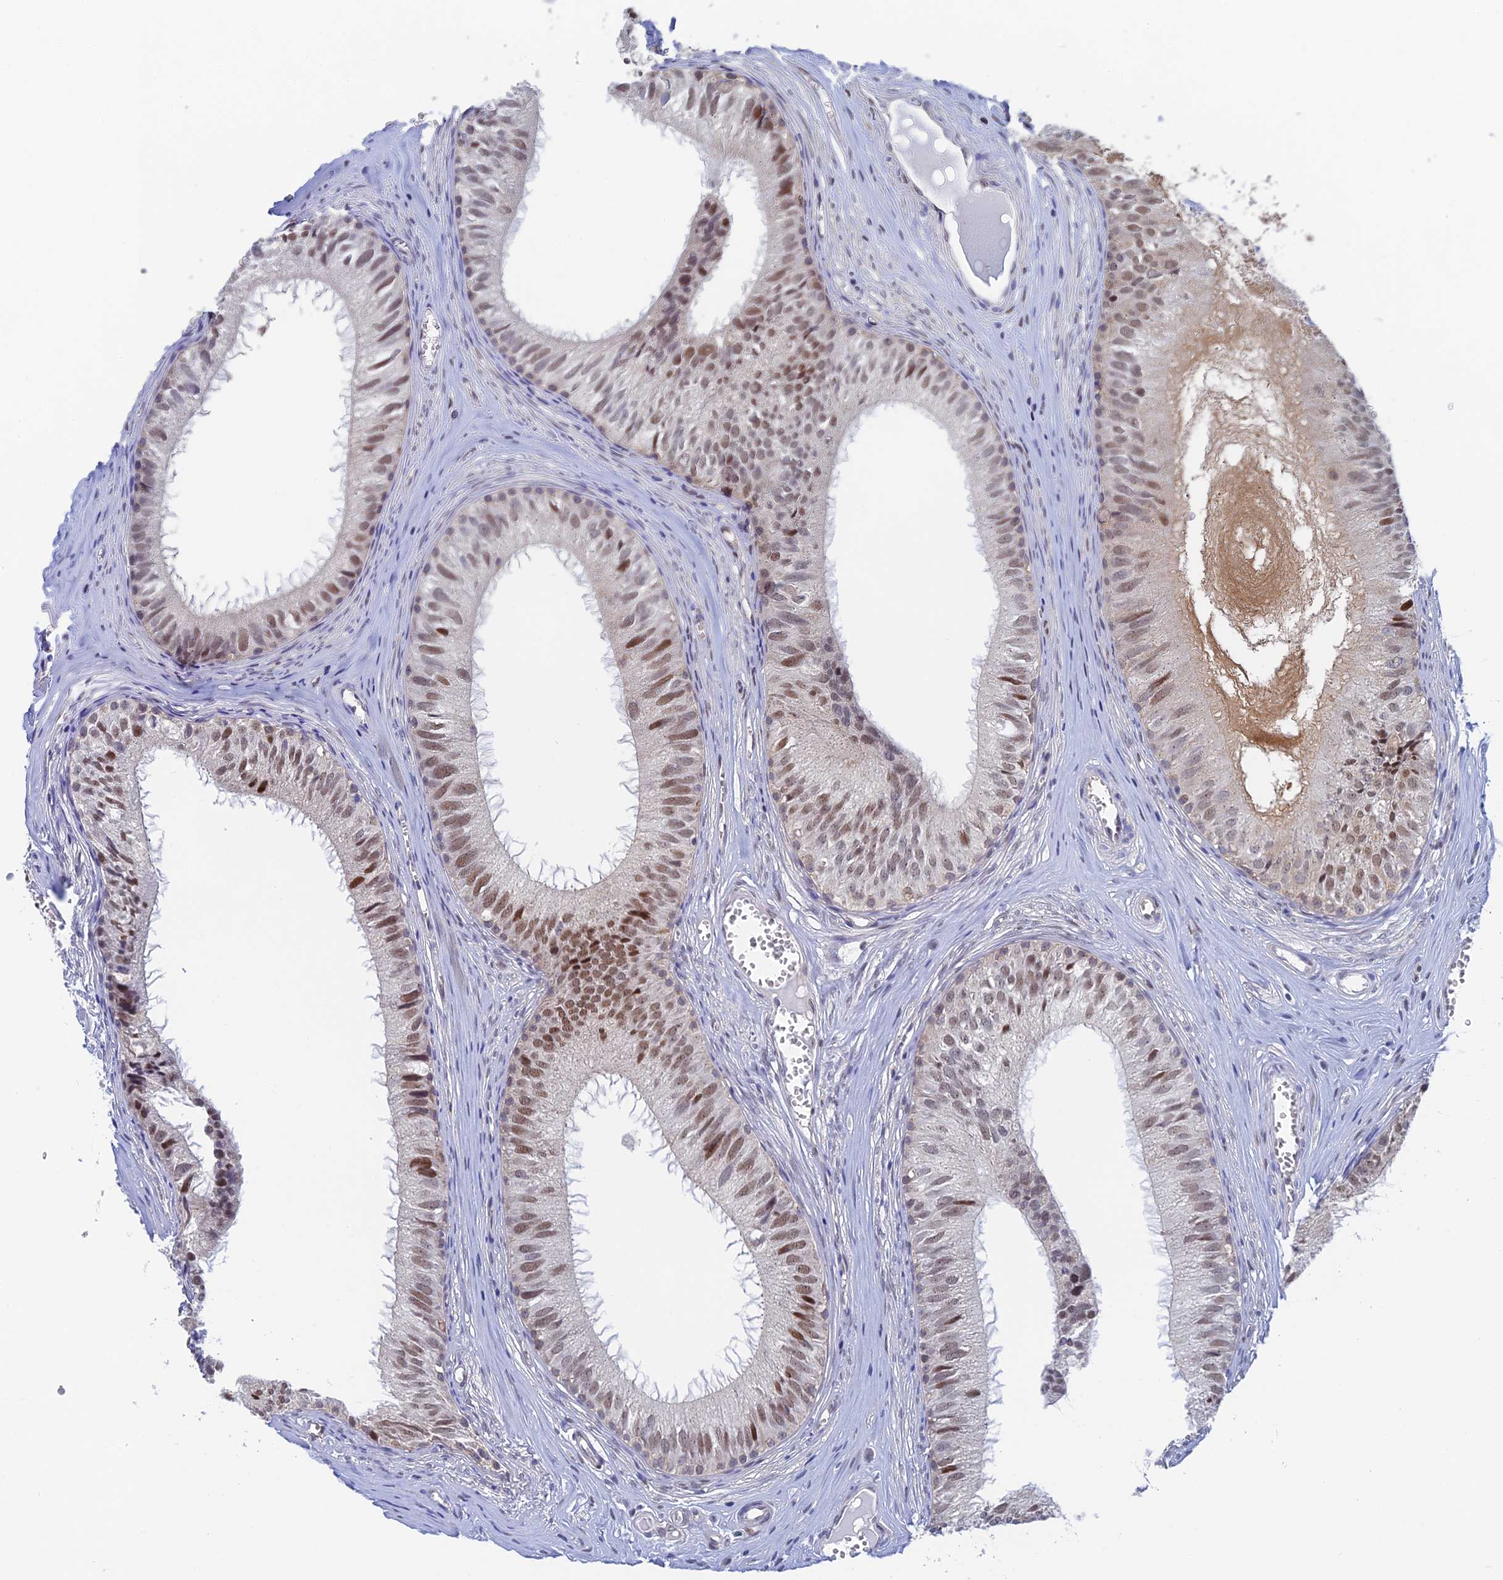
{"staining": {"intensity": "moderate", "quantity": ">75%", "location": "nuclear"}, "tissue": "epididymis", "cell_type": "Glandular cells", "image_type": "normal", "snomed": [{"axis": "morphology", "description": "Normal tissue, NOS"}, {"axis": "topography", "description": "Epididymis"}], "caption": "About >75% of glandular cells in normal epididymis demonstrate moderate nuclear protein positivity as visualized by brown immunohistochemical staining.", "gene": "MRPL17", "patient": {"sex": "male", "age": 36}}